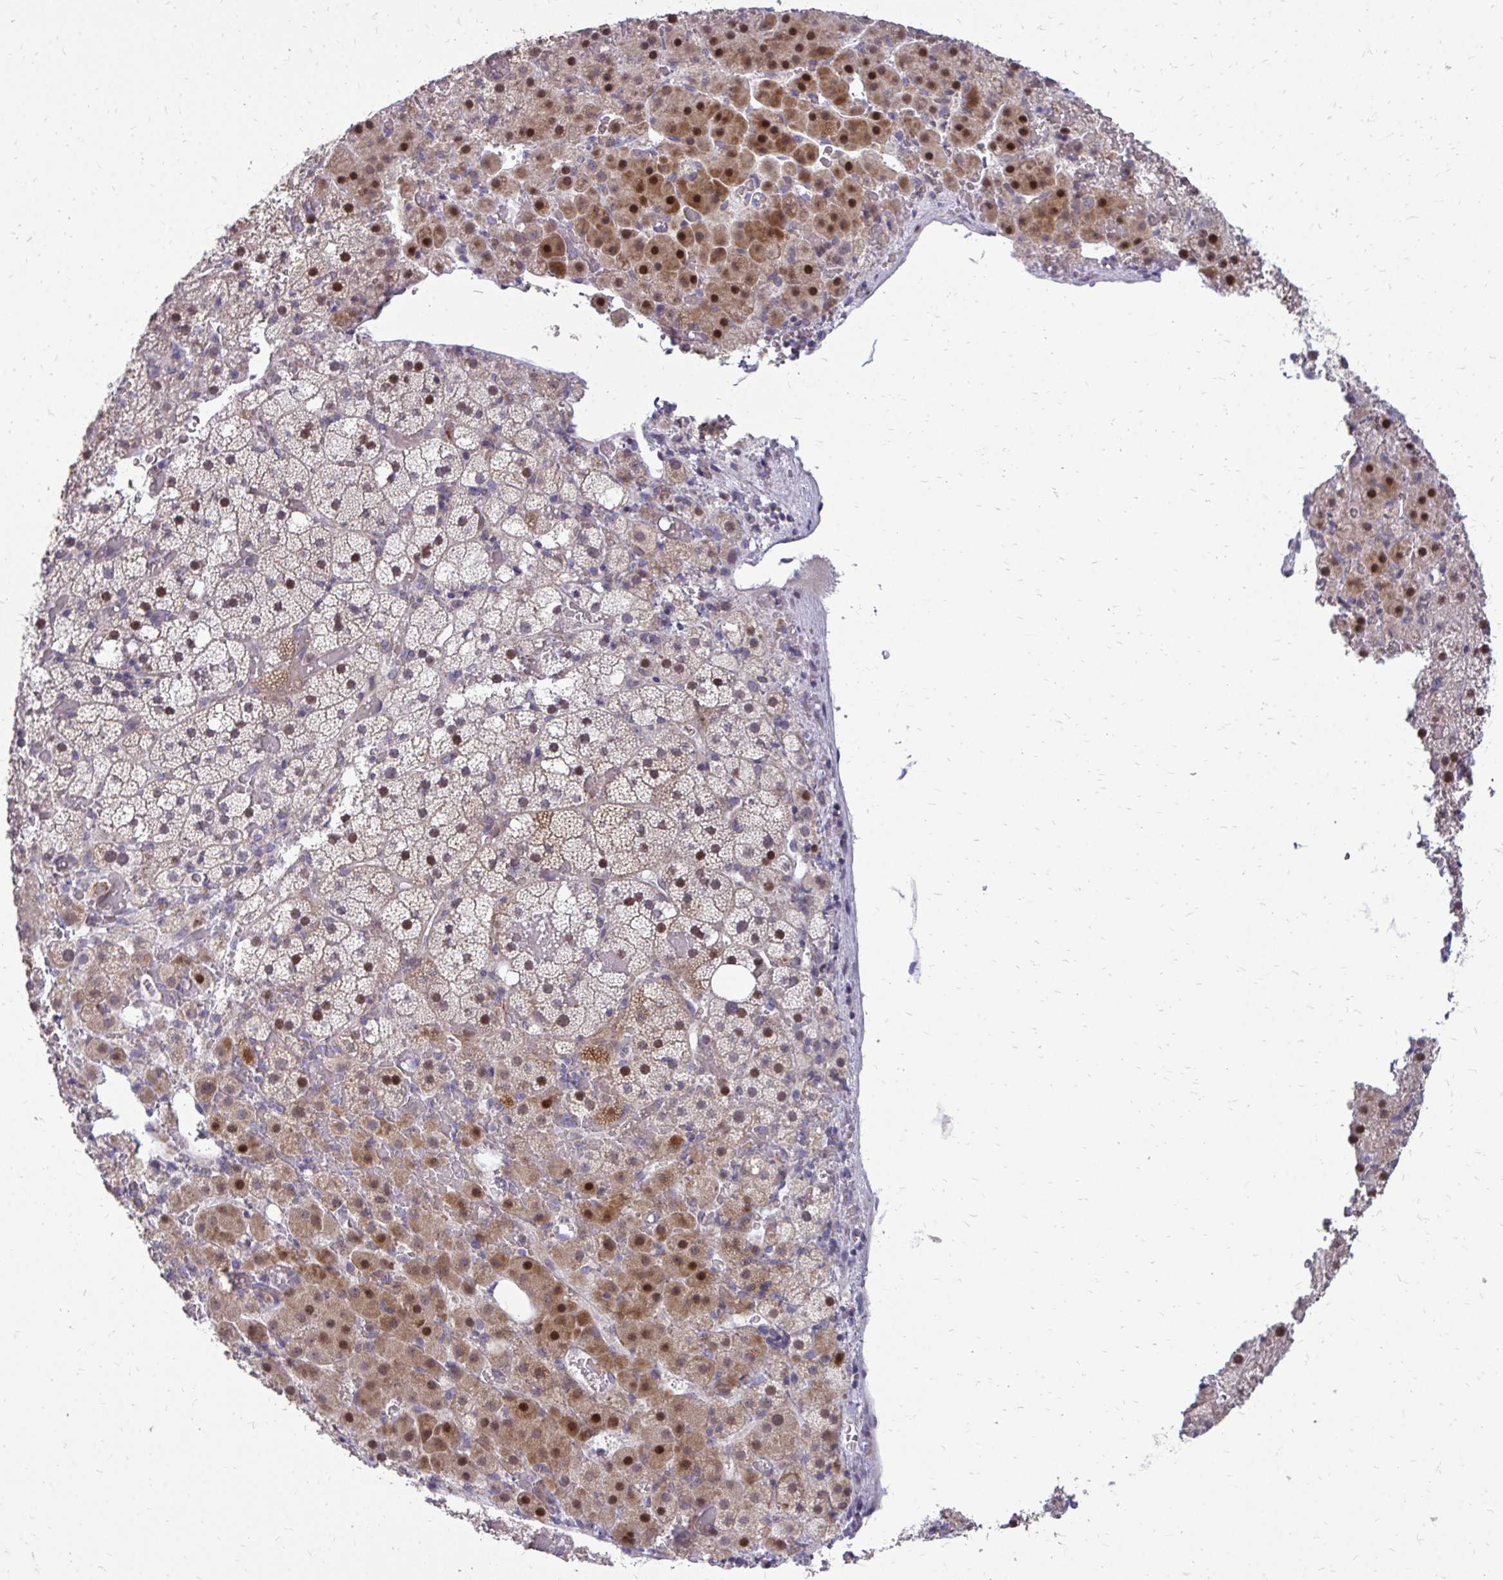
{"staining": {"intensity": "moderate", "quantity": ">75%", "location": "cytoplasmic/membranous,nuclear"}, "tissue": "adrenal gland", "cell_type": "Glandular cells", "image_type": "normal", "snomed": [{"axis": "morphology", "description": "Normal tissue, NOS"}, {"axis": "topography", "description": "Adrenal gland"}], "caption": "Glandular cells display medium levels of moderate cytoplasmic/membranous,nuclear expression in approximately >75% of cells in benign human adrenal gland.", "gene": "PPDPFL", "patient": {"sex": "male", "age": 53}}